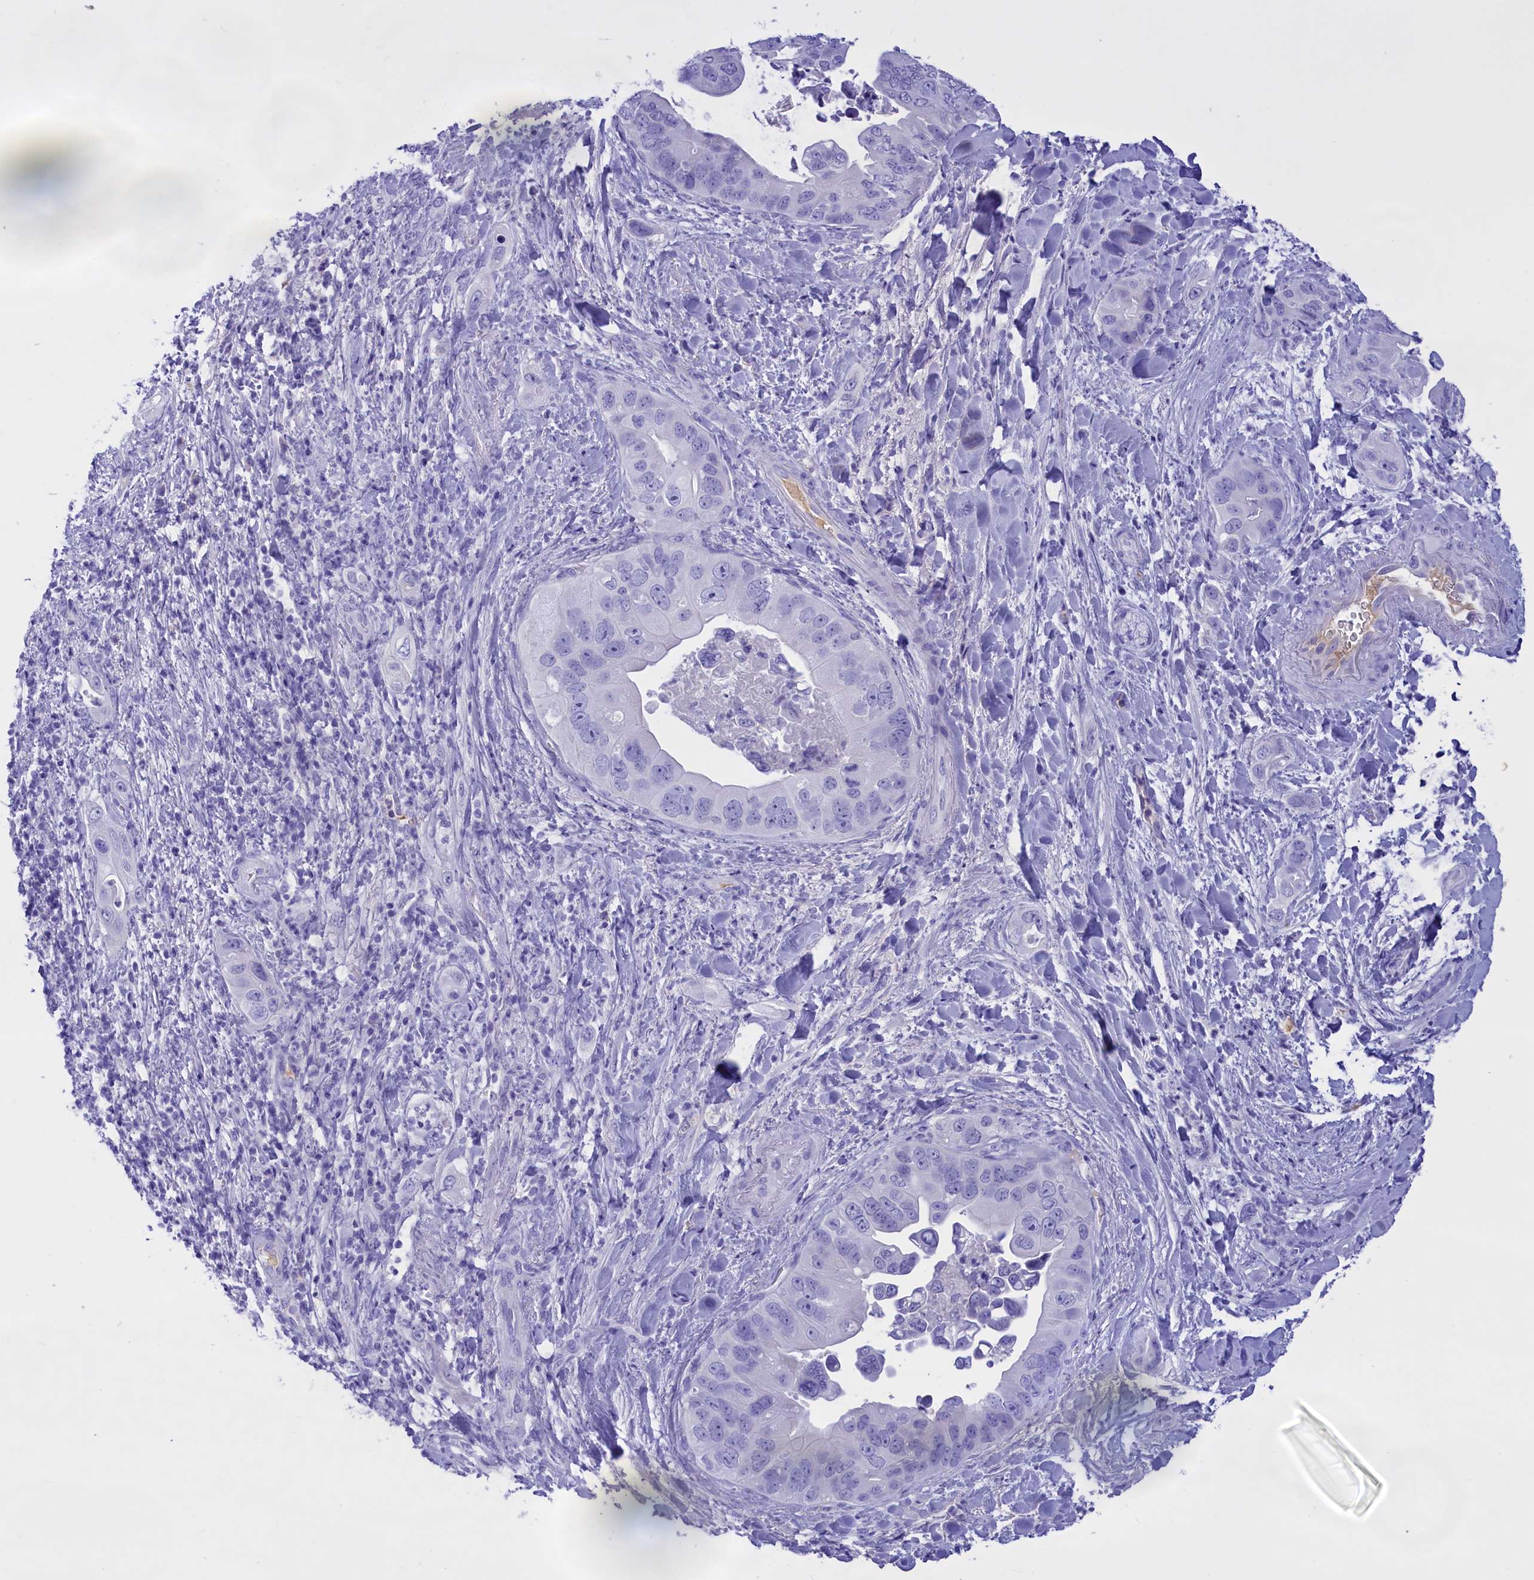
{"staining": {"intensity": "negative", "quantity": "none", "location": "none"}, "tissue": "pancreatic cancer", "cell_type": "Tumor cells", "image_type": "cancer", "snomed": [{"axis": "morphology", "description": "Adenocarcinoma, NOS"}, {"axis": "topography", "description": "Pancreas"}], "caption": "Immunohistochemical staining of human pancreatic adenocarcinoma shows no significant expression in tumor cells. (DAB (3,3'-diaminobenzidine) immunohistochemistry visualized using brightfield microscopy, high magnification).", "gene": "PROK2", "patient": {"sex": "female", "age": 78}}